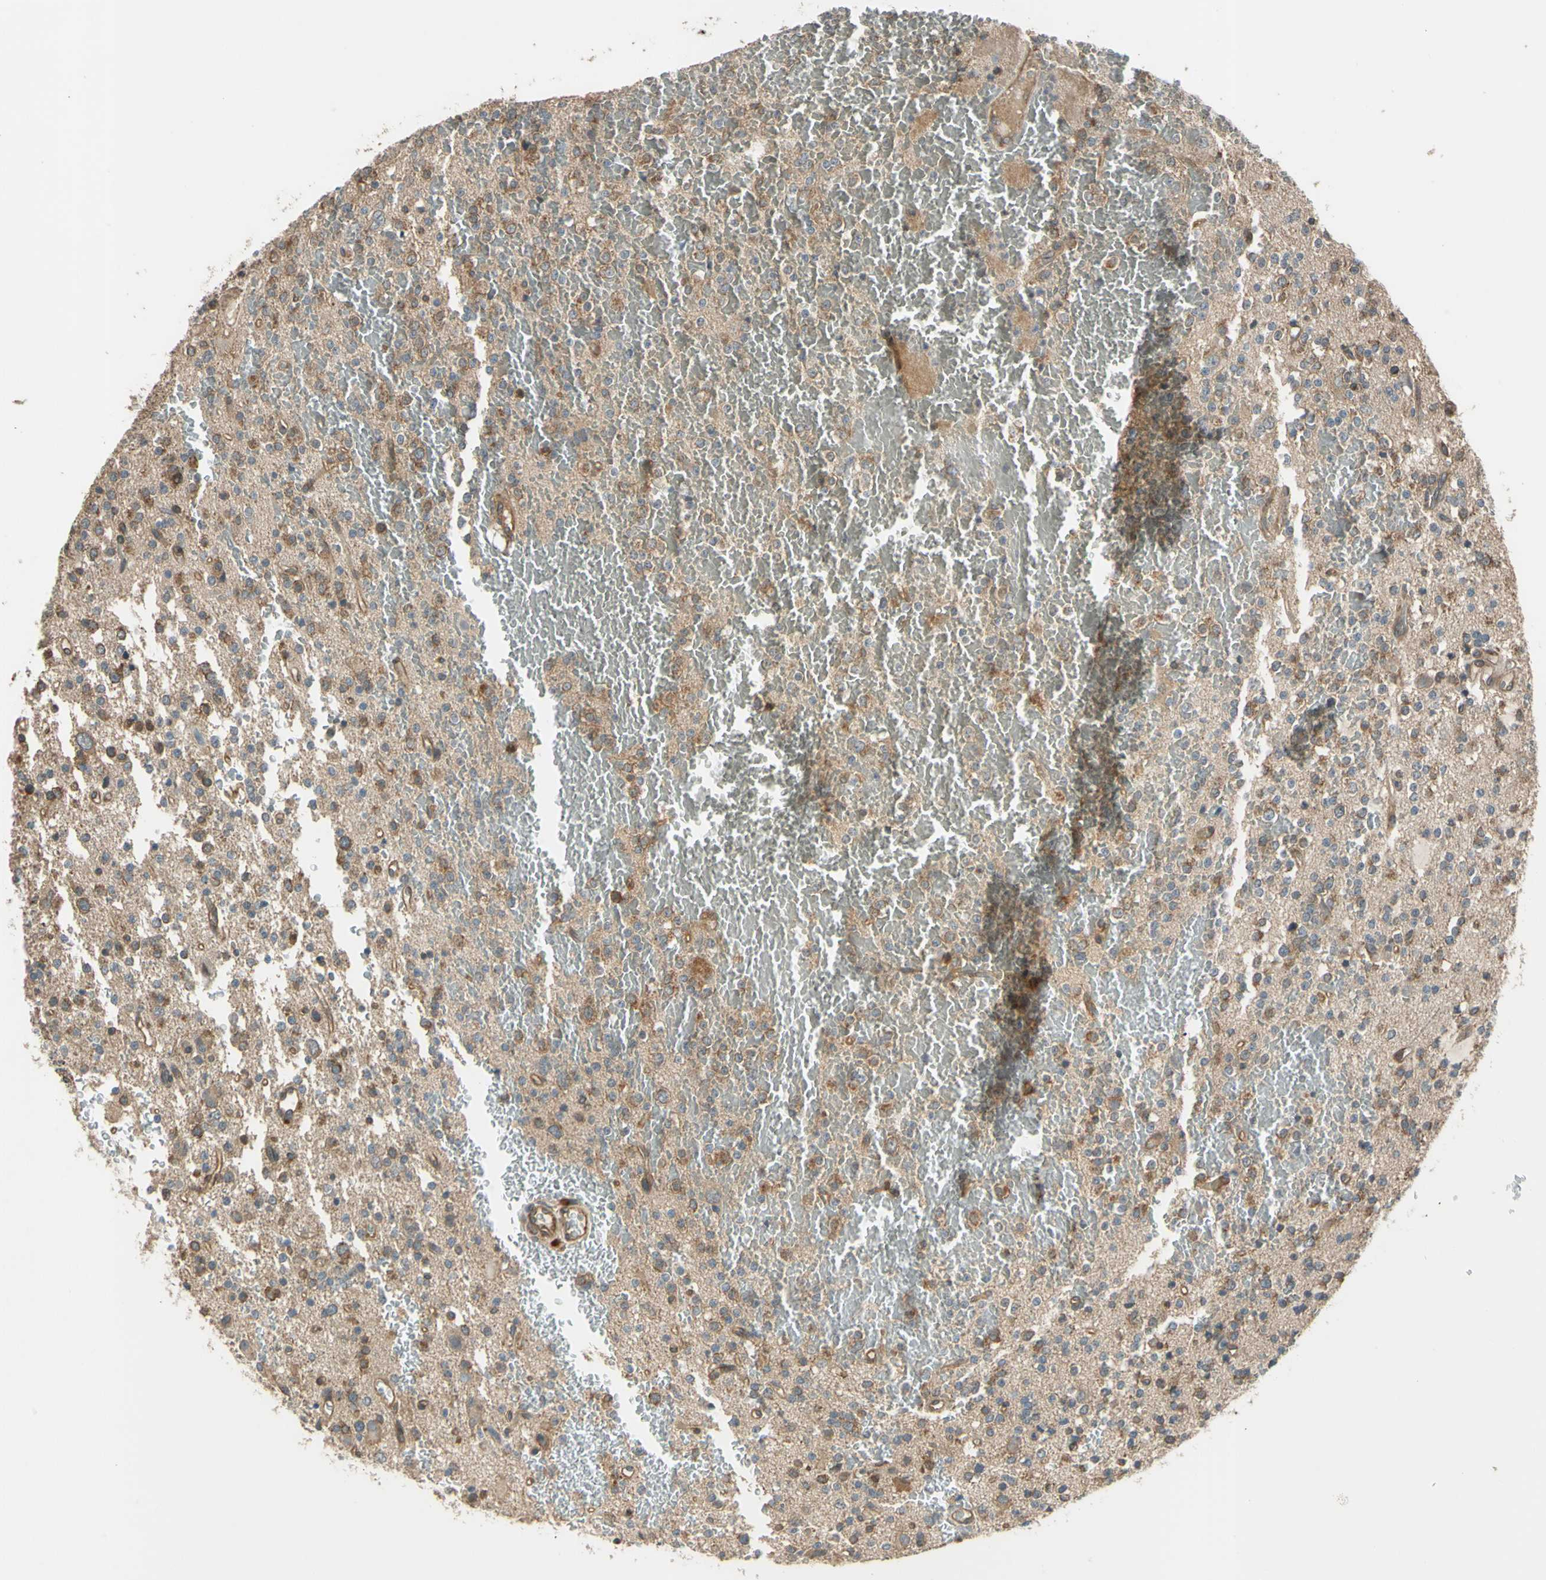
{"staining": {"intensity": "moderate", "quantity": "25%-75%", "location": "cytoplasmic/membranous"}, "tissue": "glioma", "cell_type": "Tumor cells", "image_type": "cancer", "snomed": [{"axis": "morphology", "description": "Glioma, malignant, High grade"}, {"axis": "topography", "description": "Brain"}], "caption": "DAB (3,3'-diaminobenzidine) immunohistochemical staining of glioma displays moderate cytoplasmic/membranous protein expression in approximately 25%-75% of tumor cells. (Brightfield microscopy of DAB IHC at high magnification).", "gene": "EFNB2", "patient": {"sex": "male", "age": 47}}